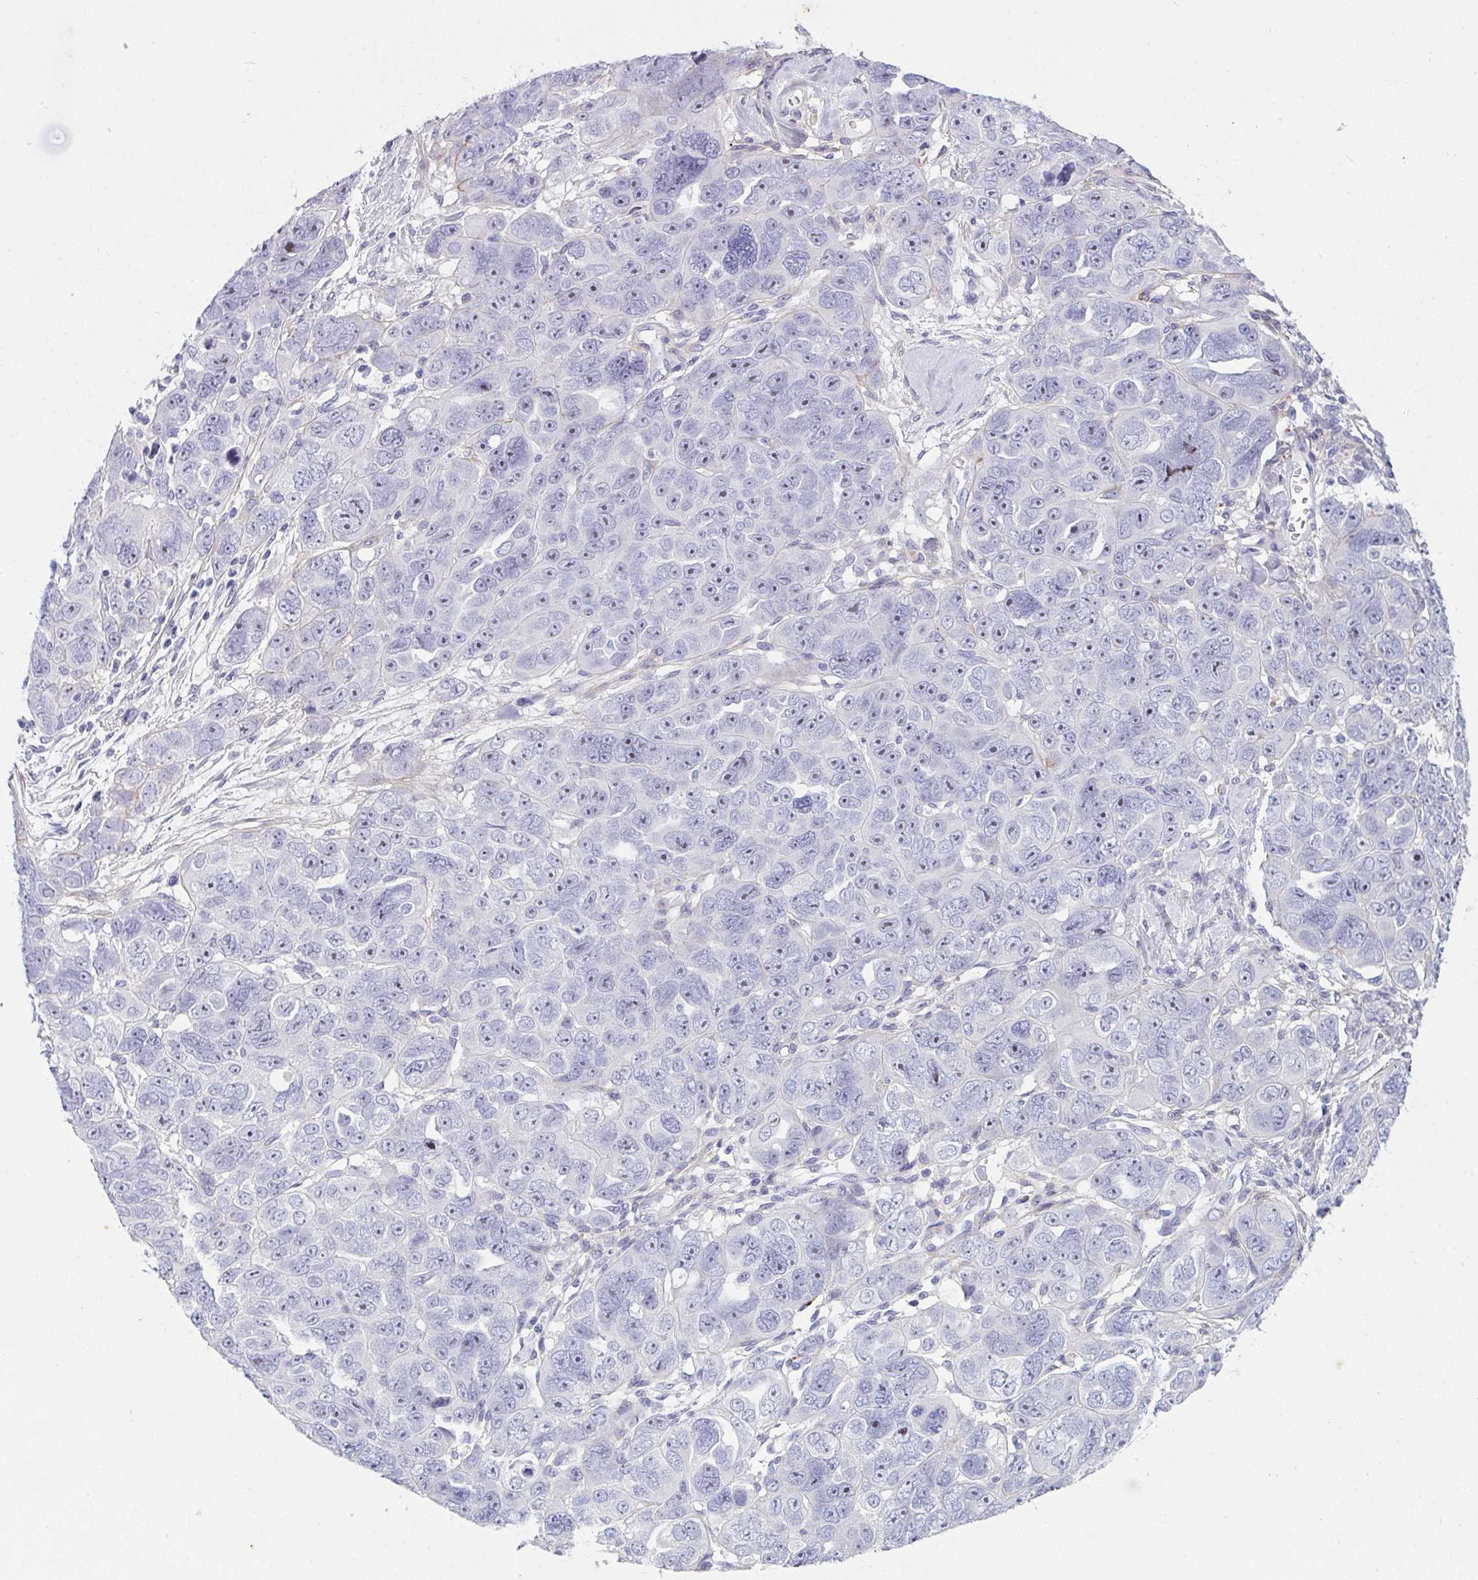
{"staining": {"intensity": "negative", "quantity": "none", "location": "none"}, "tissue": "ovarian cancer", "cell_type": "Tumor cells", "image_type": "cancer", "snomed": [{"axis": "morphology", "description": "Cystadenocarcinoma, serous, NOS"}, {"axis": "topography", "description": "Ovary"}], "caption": "IHC image of human ovarian cancer (serous cystadenocarcinoma) stained for a protein (brown), which shows no staining in tumor cells.", "gene": "LHFPL6", "patient": {"sex": "female", "age": 63}}